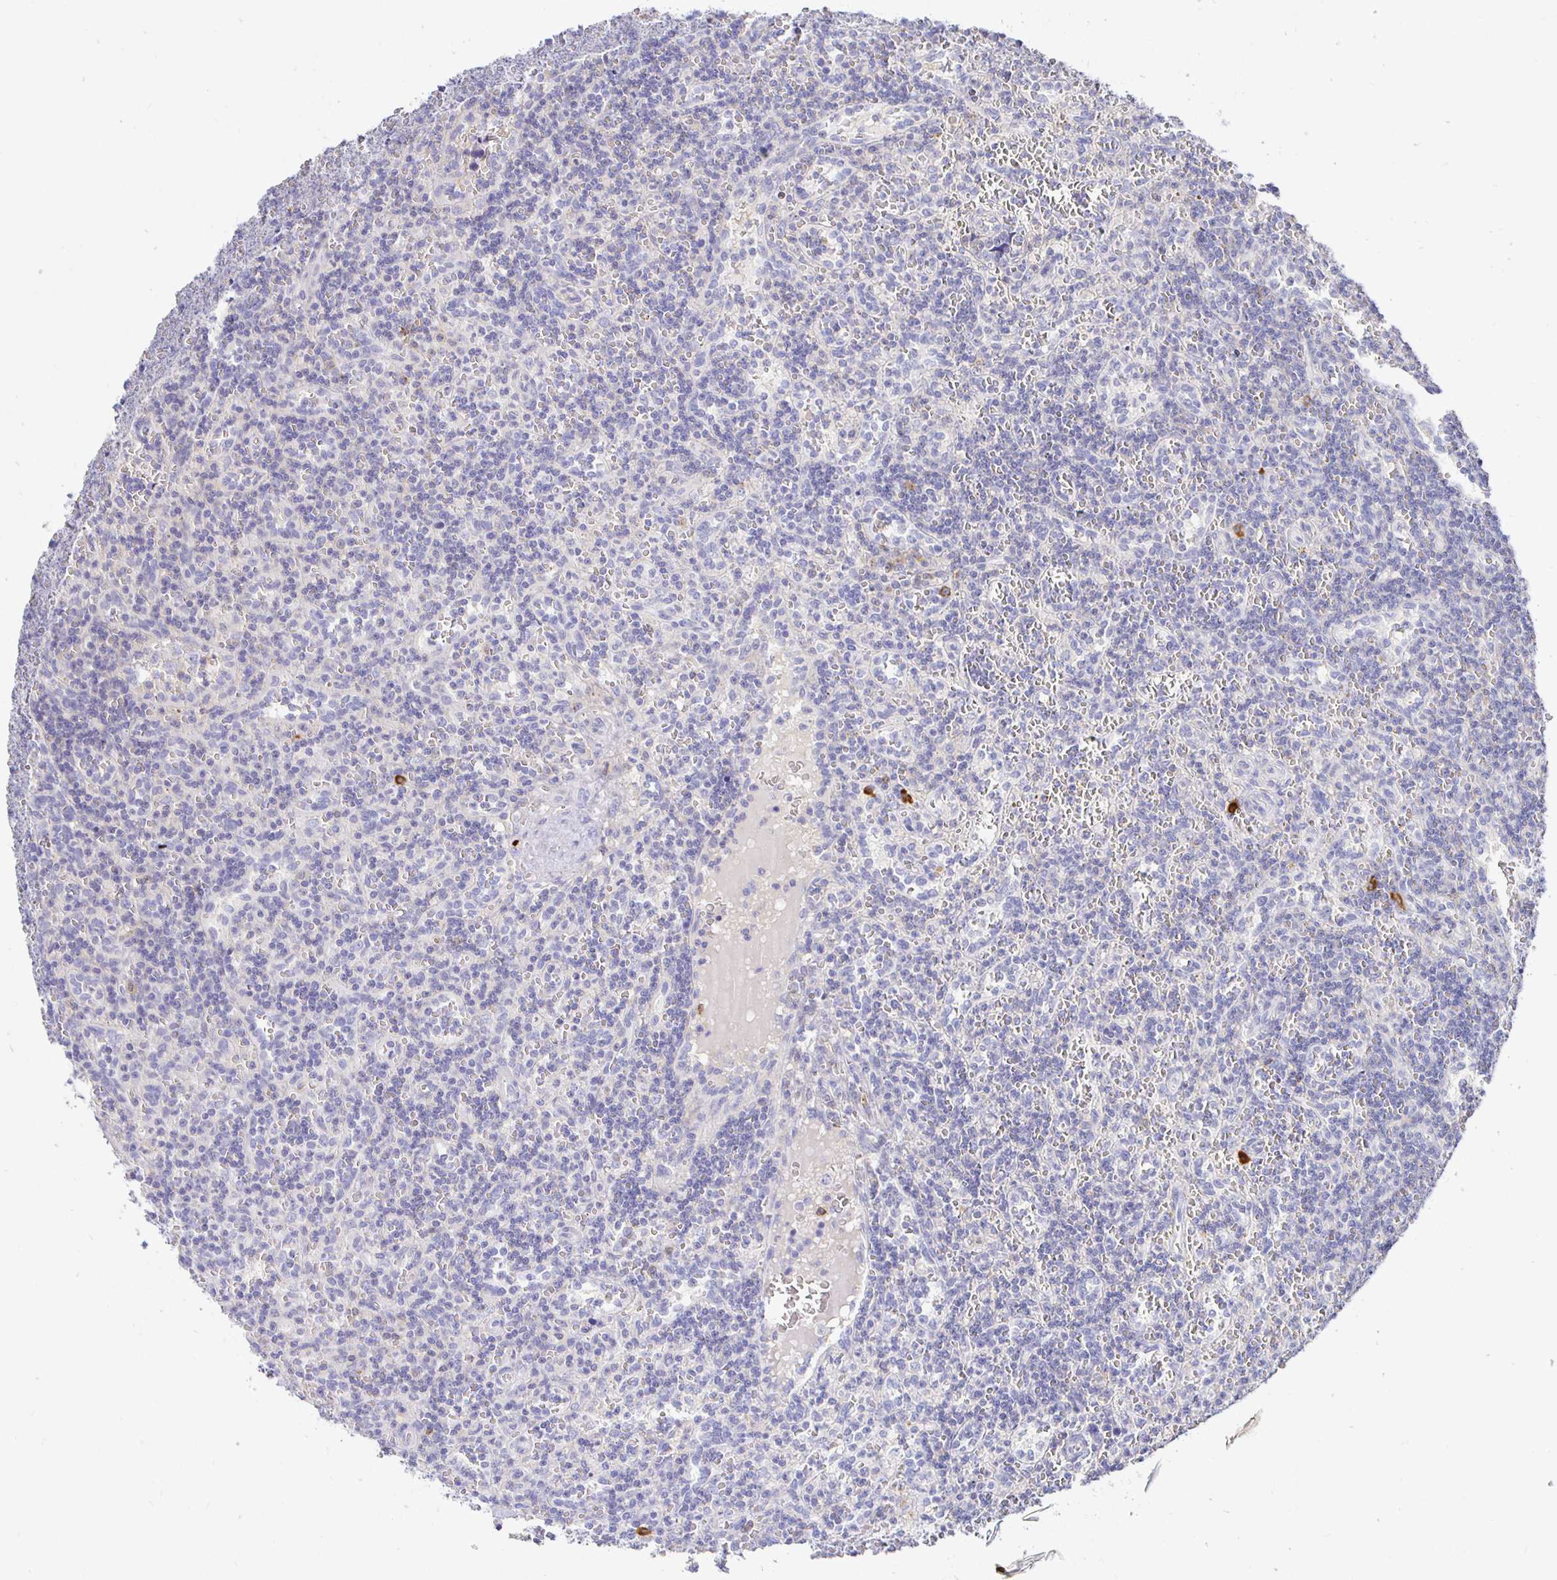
{"staining": {"intensity": "negative", "quantity": "none", "location": "none"}, "tissue": "lymphoma", "cell_type": "Tumor cells", "image_type": "cancer", "snomed": [{"axis": "morphology", "description": "Malignant lymphoma, non-Hodgkin's type, Low grade"}, {"axis": "topography", "description": "Spleen"}], "caption": "Immunohistochemistry micrograph of neoplastic tissue: human malignant lymphoma, non-Hodgkin's type (low-grade) stained with DAB (3,3'-diaminobenzidine) displays no significant protein positivity in tumor cells. (DAB (3,3'-diaminobenzidine) IHC, high magnification).", "gene": "CXCR3", "patient": {"sex": "male", "age": 73}}